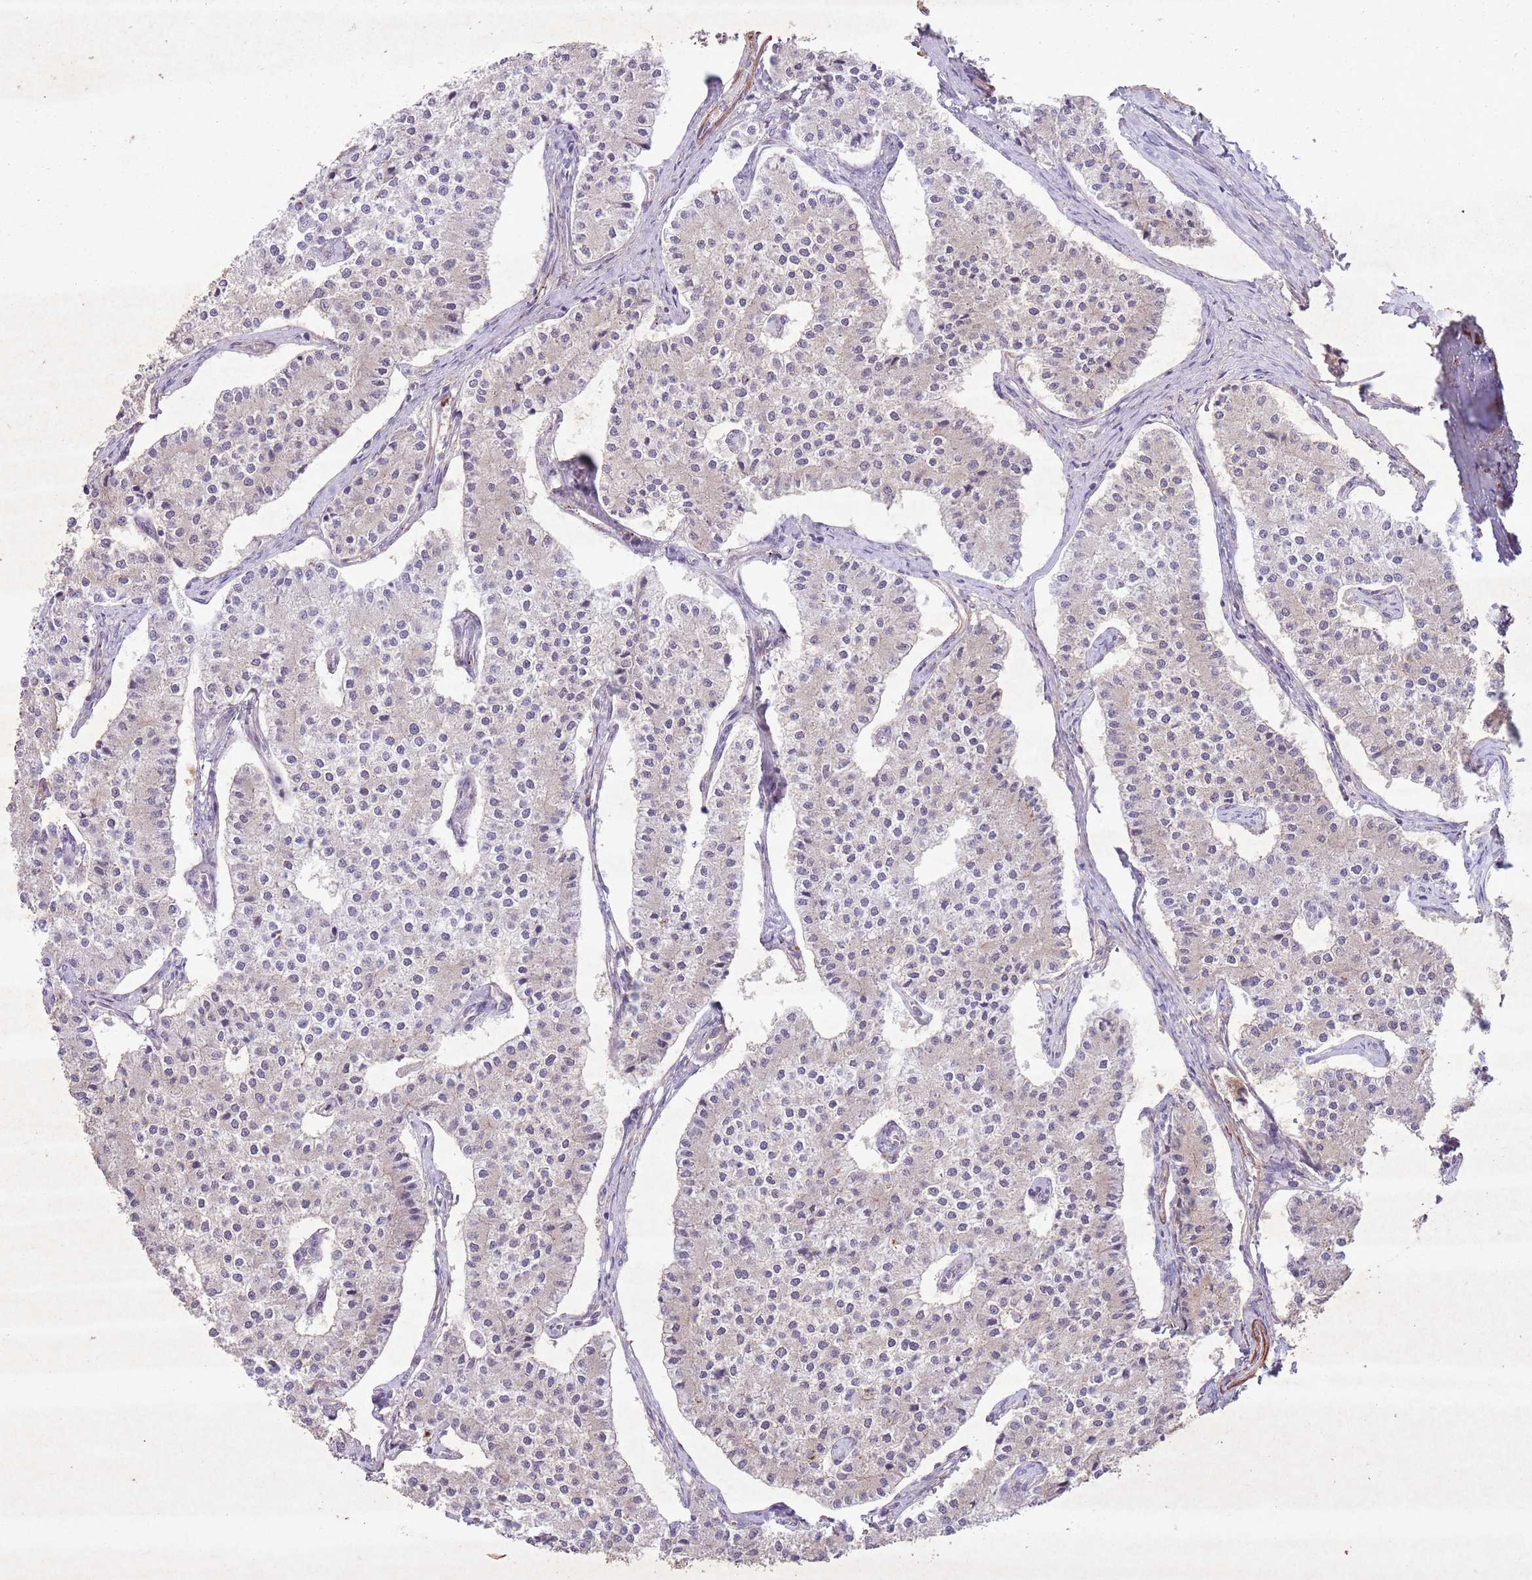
{"staining": {"intensity": "negative", "quantity": "none", "location": "none"}, "tissue": "carcinoid", "cell_type": "Tumor cells", "image_type": "cancer", "snomed": [{"axis": "morphology", "description": "Carcinoid, malignant, NOS"}, {"axis": "topography", "description": "Colon"}], "caption": "Carcinoid stained for a protein using immunohistochemistry shows no positivity tumor cells.", "gene": "CCNI", "patient": {"sex": "female", "age": 52}}